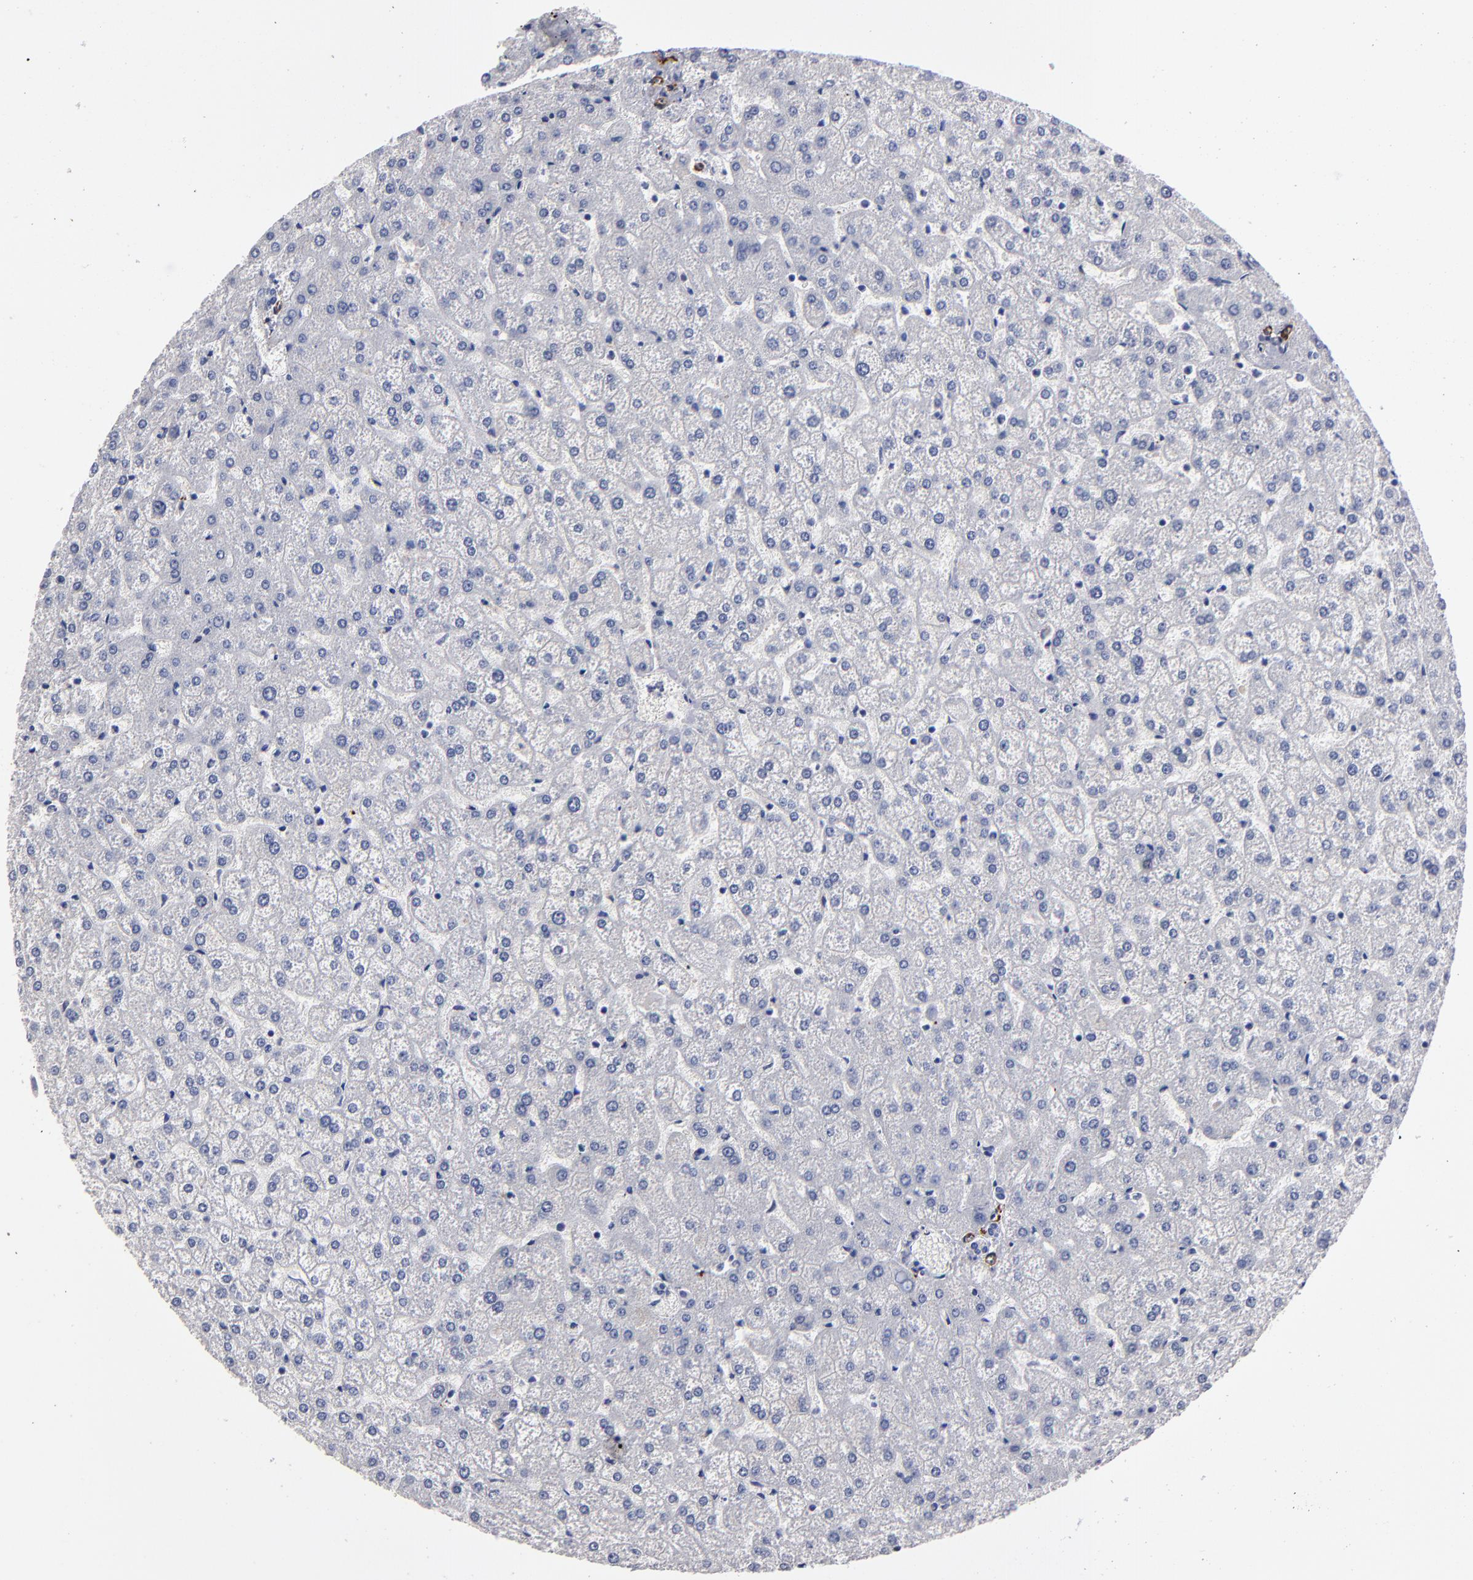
{"staining": {"intensity": "negative", "quantity": "none", "location": "none"}, "tissue": "liver", "cell_type": "Cholangiocytes", "image_type": "normal", "snomed": [{"axis": "morphology", "description": "Normal tissue, NOS"}, {"axis": "topography", "description": "Liver"}], "caption": "High power microscopy photomicrograph of an immunohistochemistry (IHC) photomicrograph of benign liver, revealing no significant expression in cholangiocytes. (DAB IHC visualized using brightfield microscopy, high magnification).", "gene": "FABP4", "patient": {"sex": "female", "age": 32}}